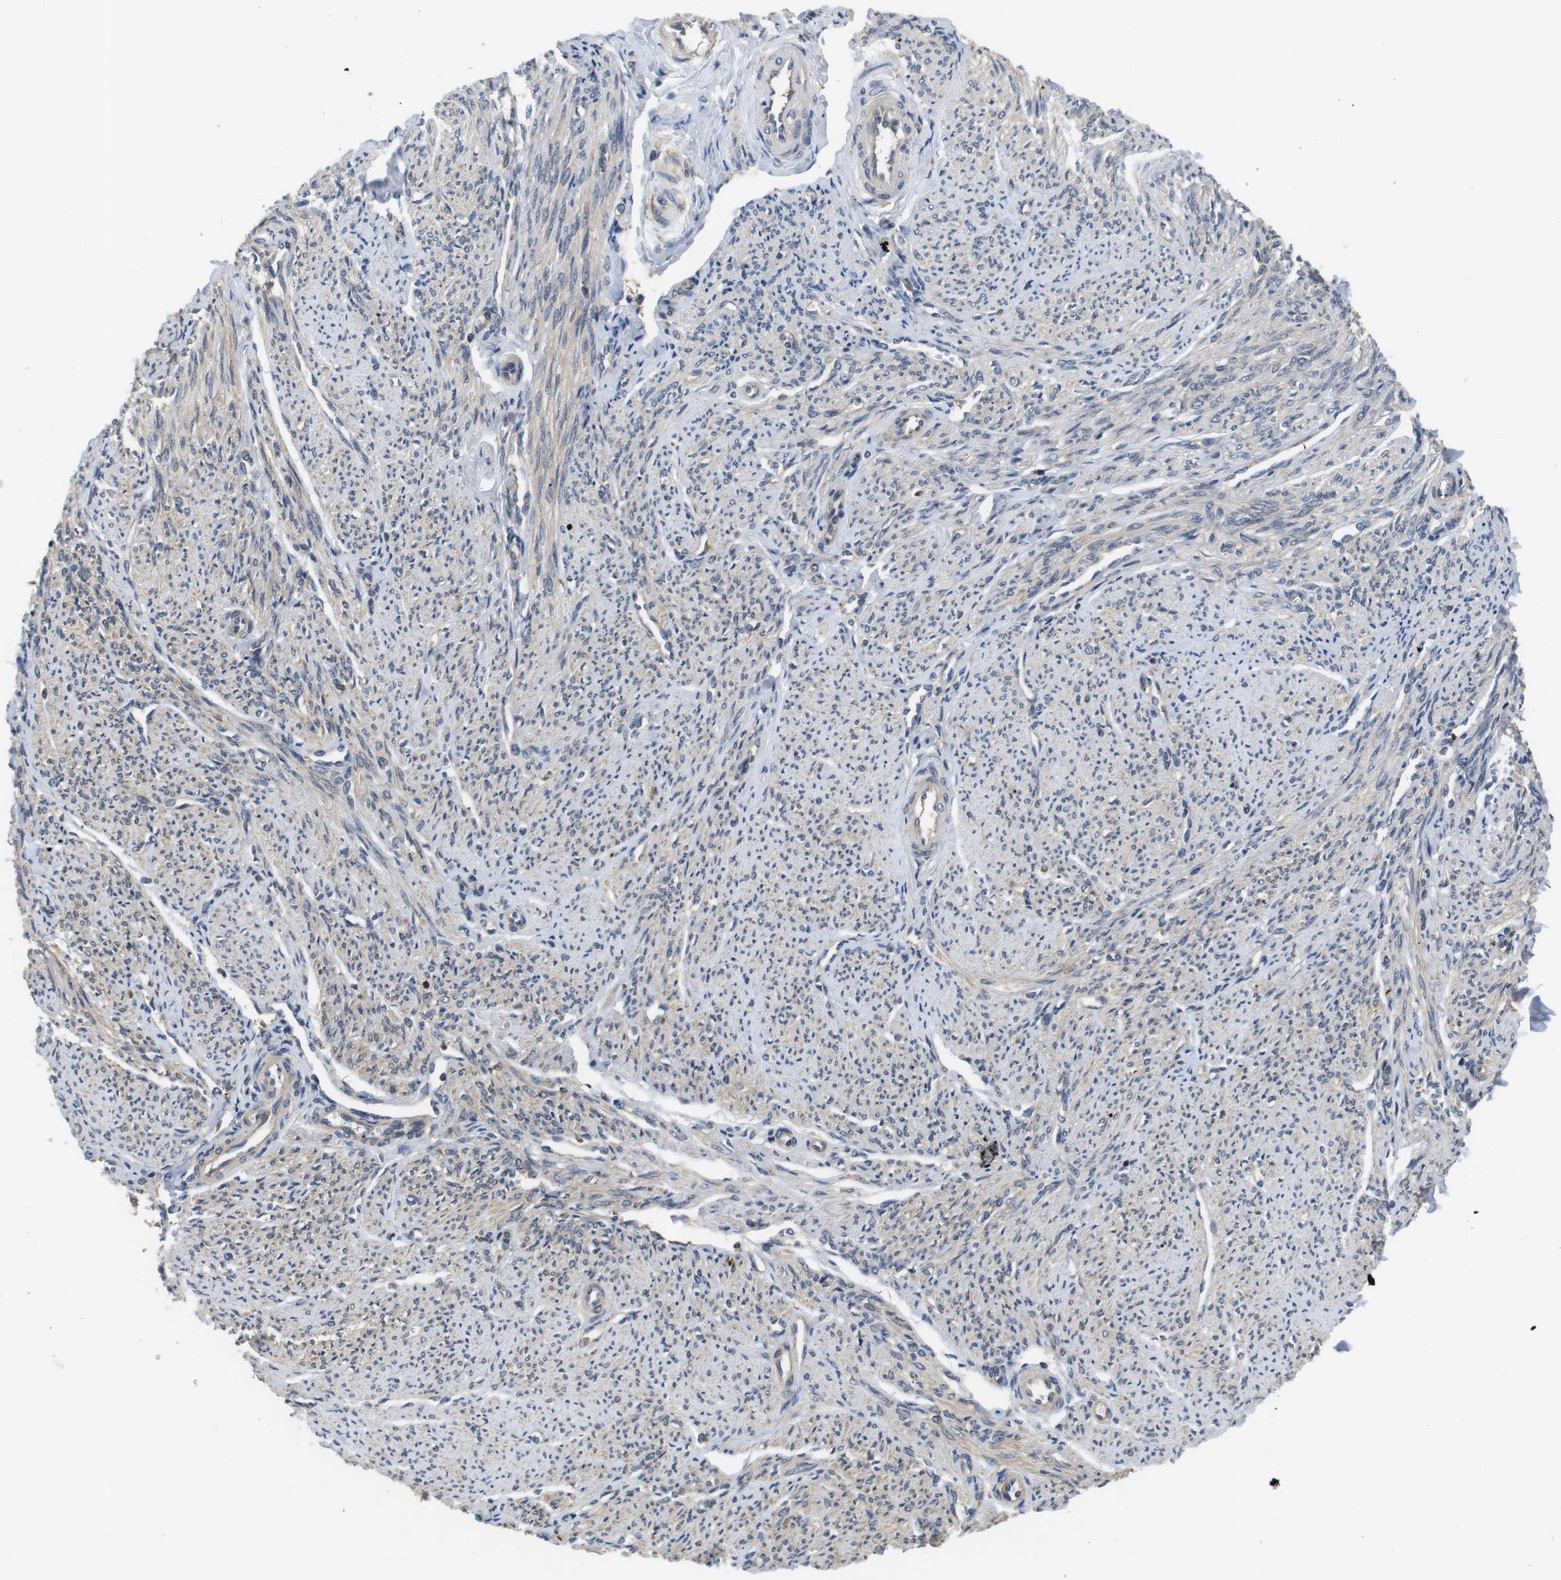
{"staining": {"intensity": "weak", "quantity": "25%-75%", "location": "cytoplasmic/membranous"}, "tissue": "smooth muscle", "cell_type": "Smooth muscle cells", "image_type": "normal", "snomed": [{"axis": "morphology", "description": "Normal tissue, NOS"}, {"axis": "topography", "description": "Smooth muscle"}], "caption": "A brown stain highlights weak cytoplasmic/membranous expression of a protein in smooth muscle cells of normal smooth muscle.", "gene": "HERPUD2", "patient": {"sex": "female", "age": 65}}